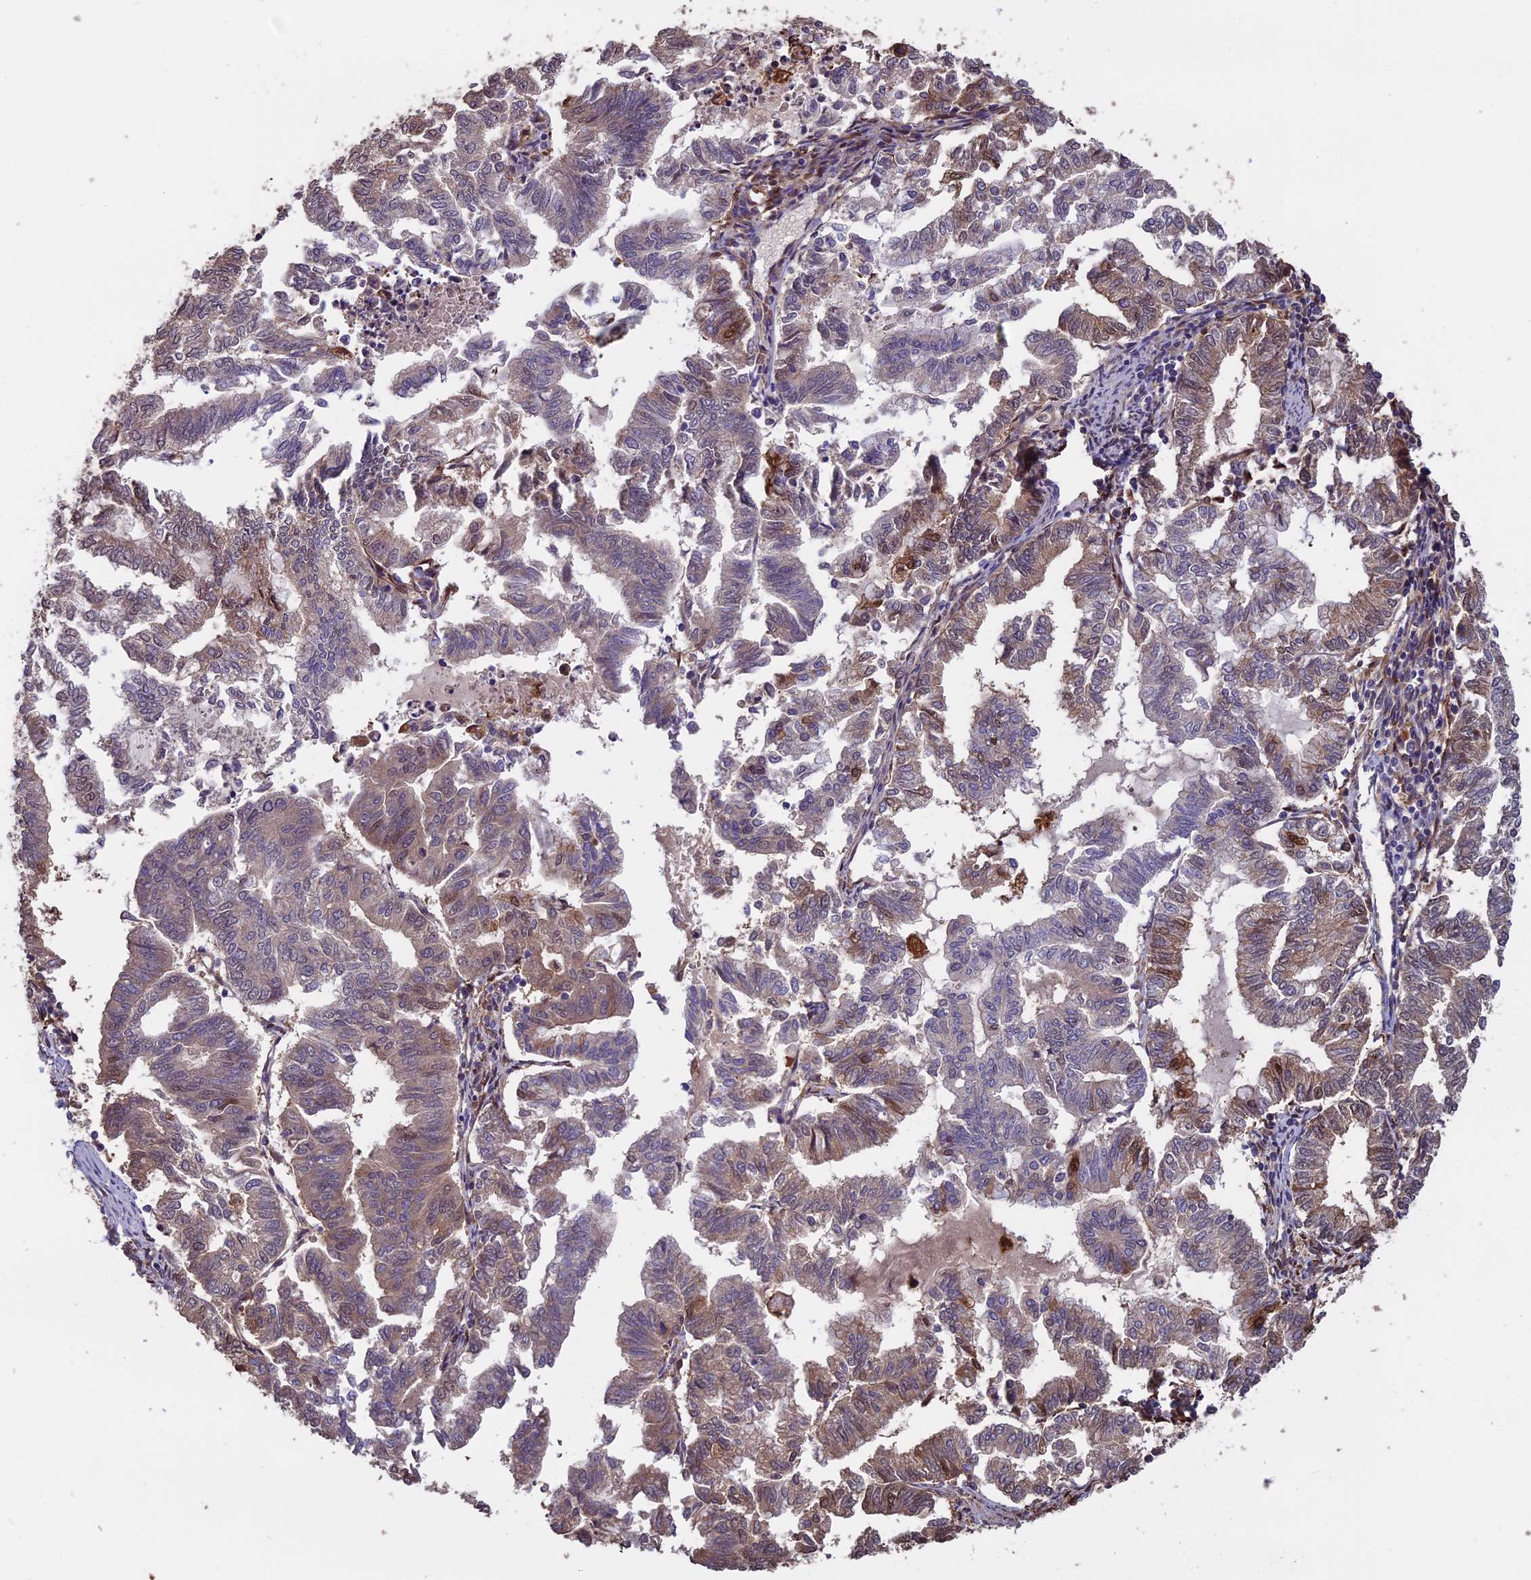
{"staining": {"intensity": "weak", "quantity": "25%-75%", "location": "cytoplasmic/membranous"}, "tissue": "endometrial cancer", "cell_type": "Tumor cells", "image_type": "cancer", "snomed": [{"axis": "morphology", "description": "Adenocarcinoma, NOS"}, {"axis": "topography", "description": "Endometrium"}], "caption": "The immunohistochemical stain highlights weak cytoplasmic/membranous positivity in tumor cells of endometrial cancer tissue.", "gene": "VWA3A", "patient": {"sex": "female", "age": 79}}